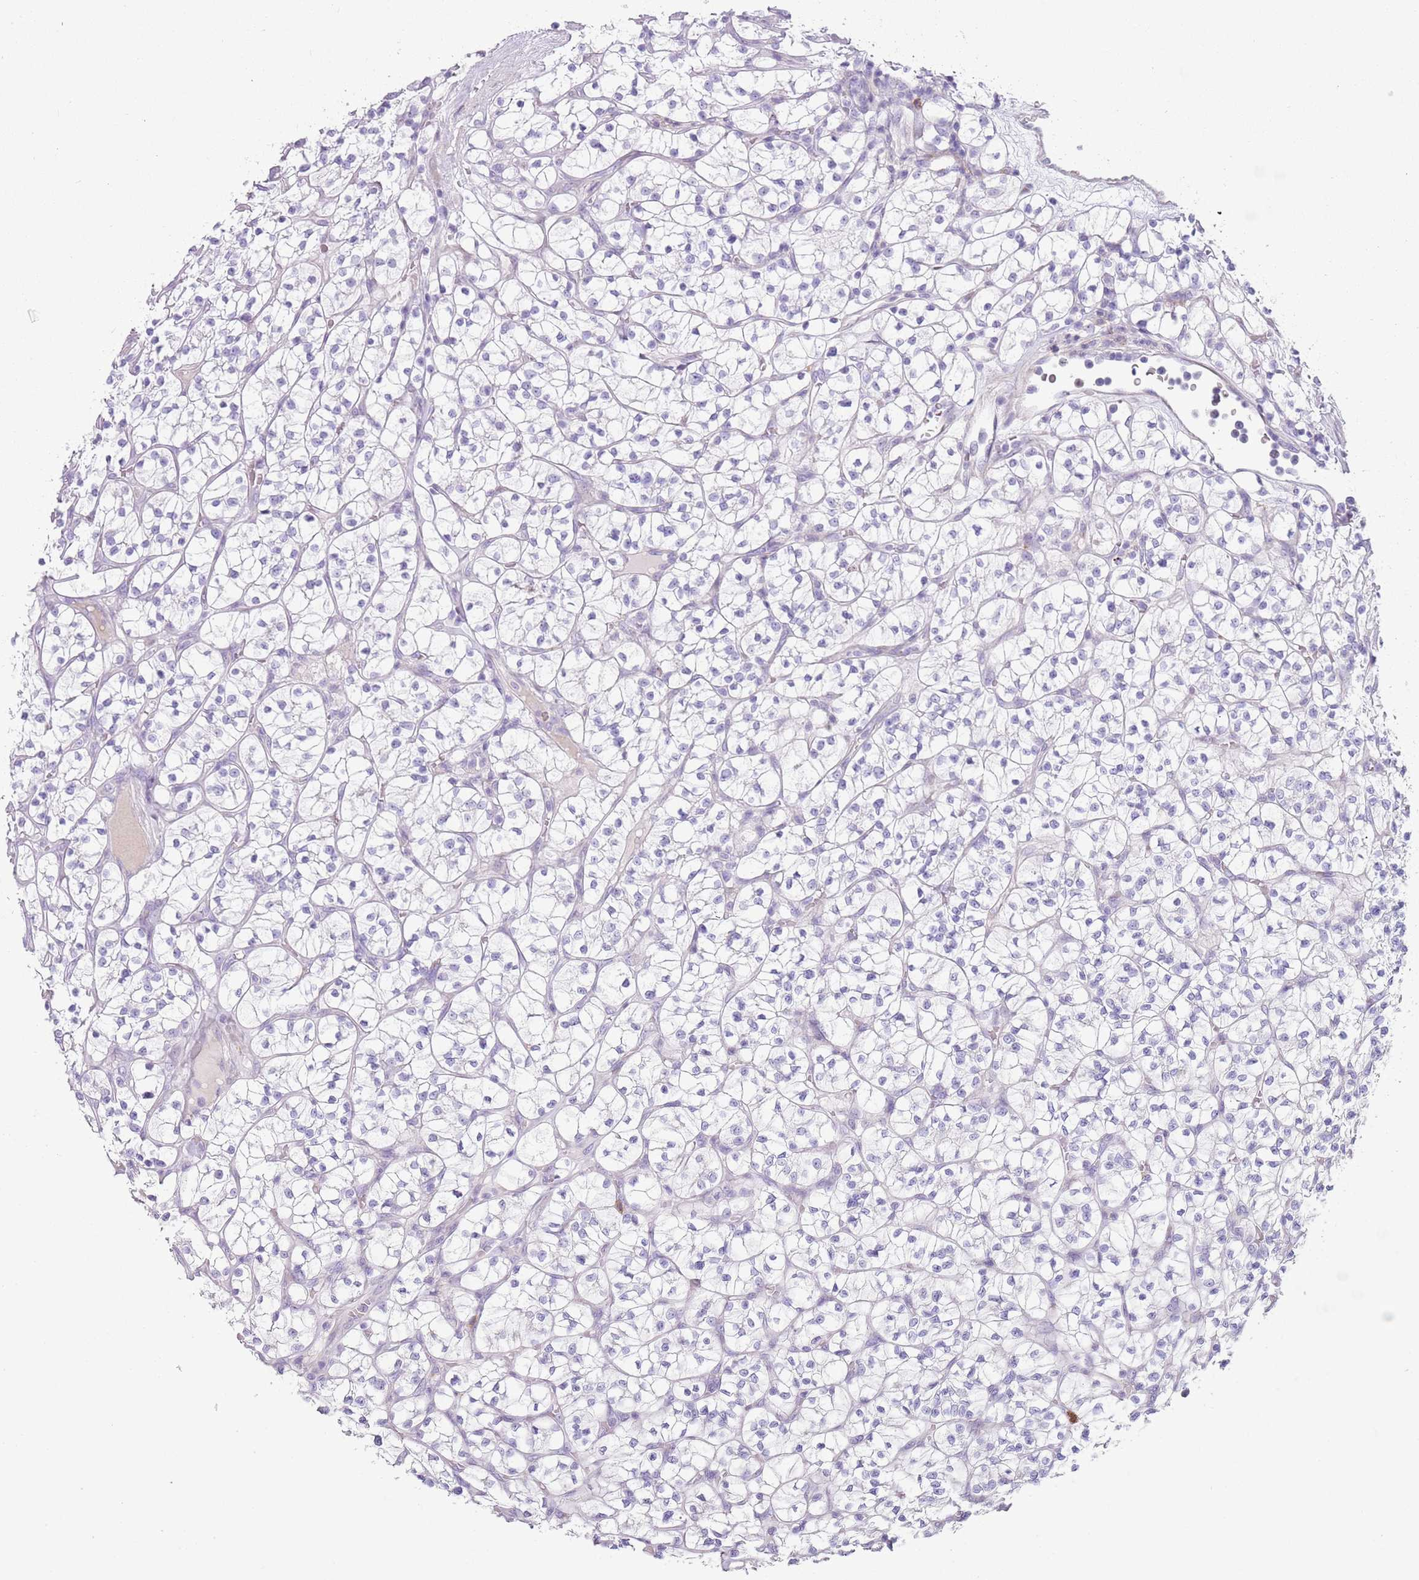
{"staining": {"intensity": "negative", "quantity": "none", "location": "none"}, "tissue": "renal cancer", "cell_type": "Tumor cells", "image_type": "cancer", "snomed": [{"axis": "morphology", "description": "Adenocarcinoma, NOS"}, {"axis": "topography", "description": "Kidney"}], "caption": "Tumor cells show no significant expression in renal cancer.", "gene": "CD177", "patient": {"sex": "female", "age": 64}}